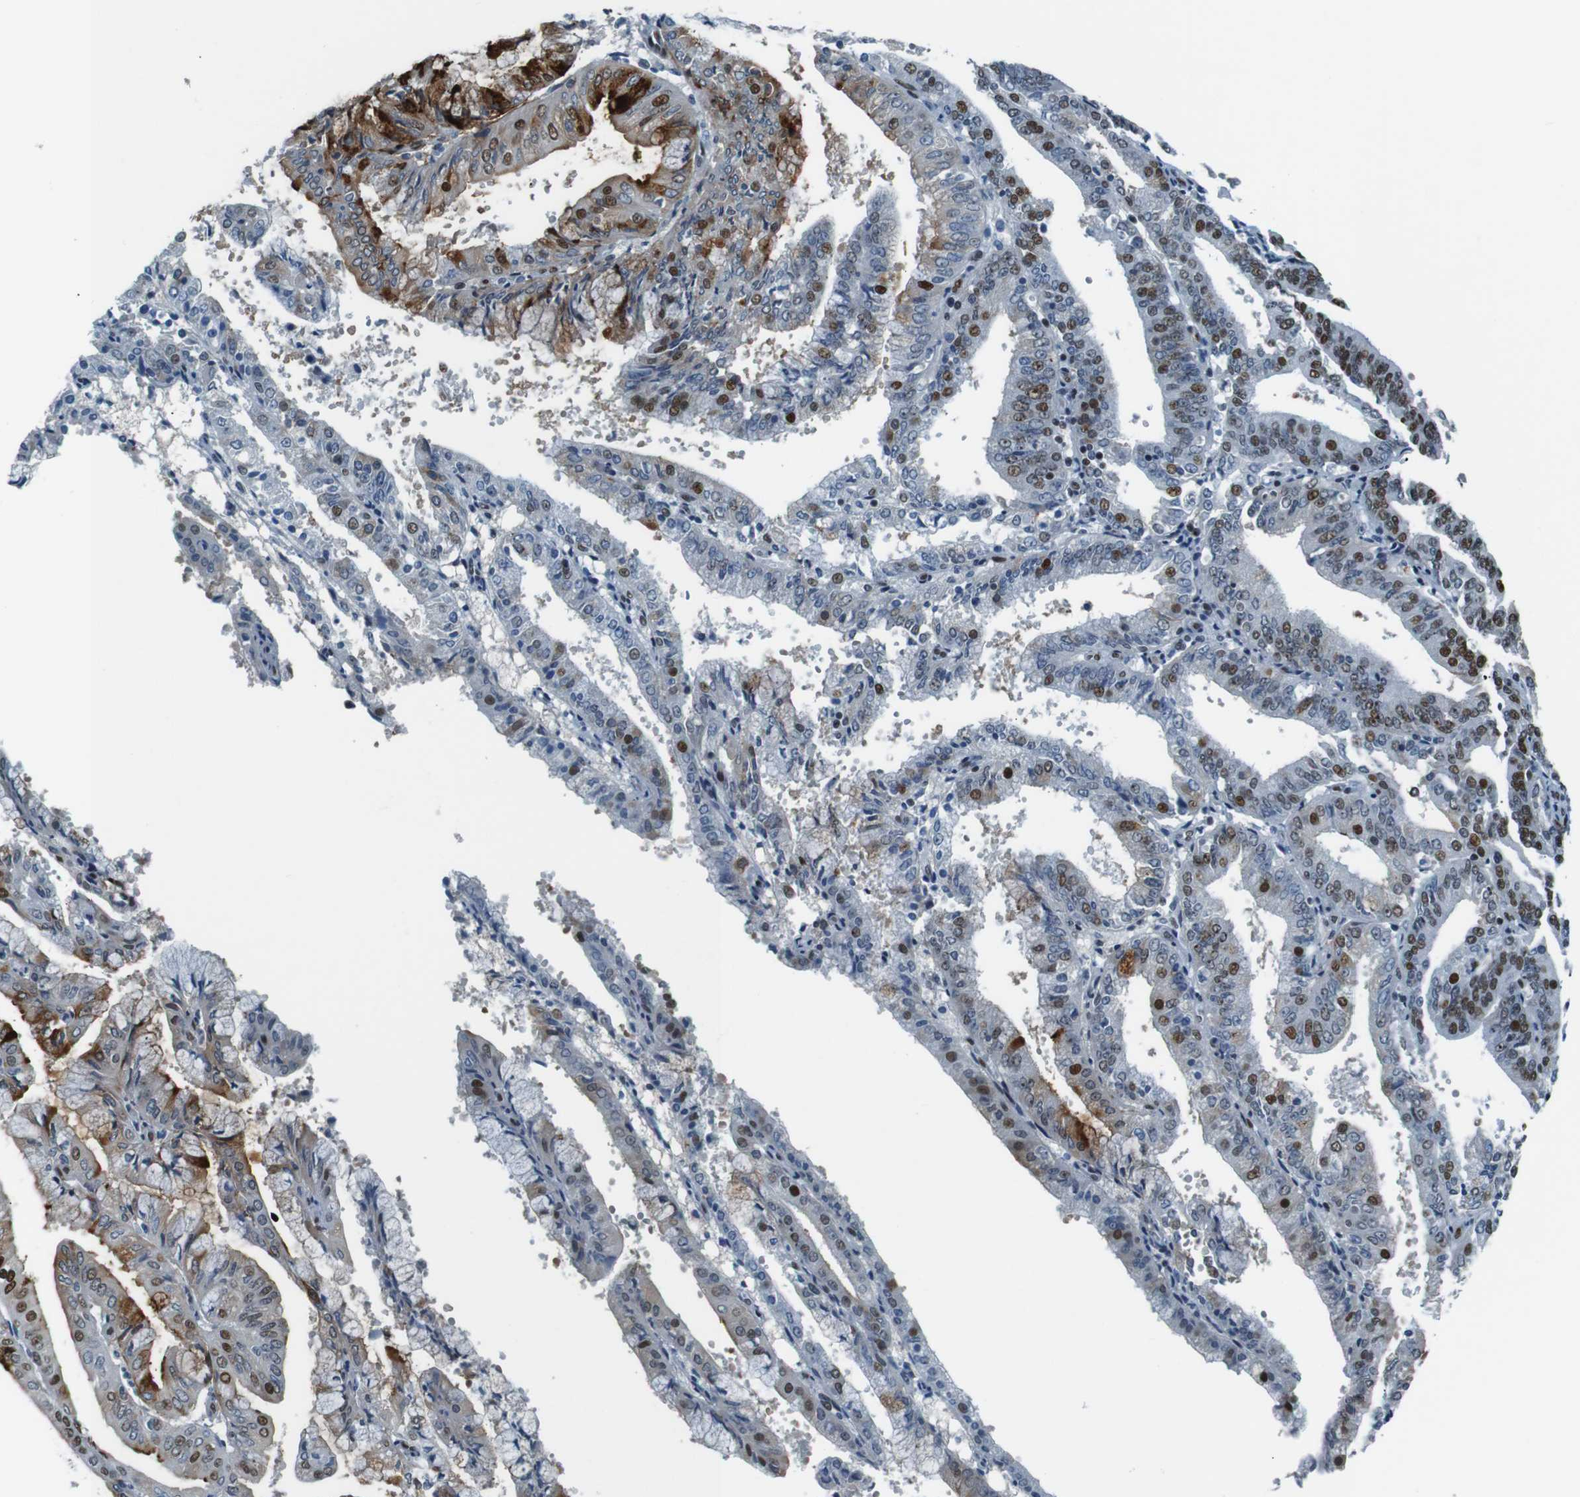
{"staining": {"intensity": "moderate", "quantity": "25%-75%", "location": "nuclear"}, "tissue": "endometrial cancer", "cell_type": "Tumor cells", "image_type": "cancer", "snomed": [{"axis": "morphology", "description": "Adenocarcinoma, NOS"}, {"axis": "topography", "description": "Endometrium"}], "caption": "Human endometrial cancer stained with a brown dye shows moderate nuclear positive staining in about 25%-75% of tumor cells.", "gene": "HEXIM1", "patient": {"sex": "female", "age": 63}}